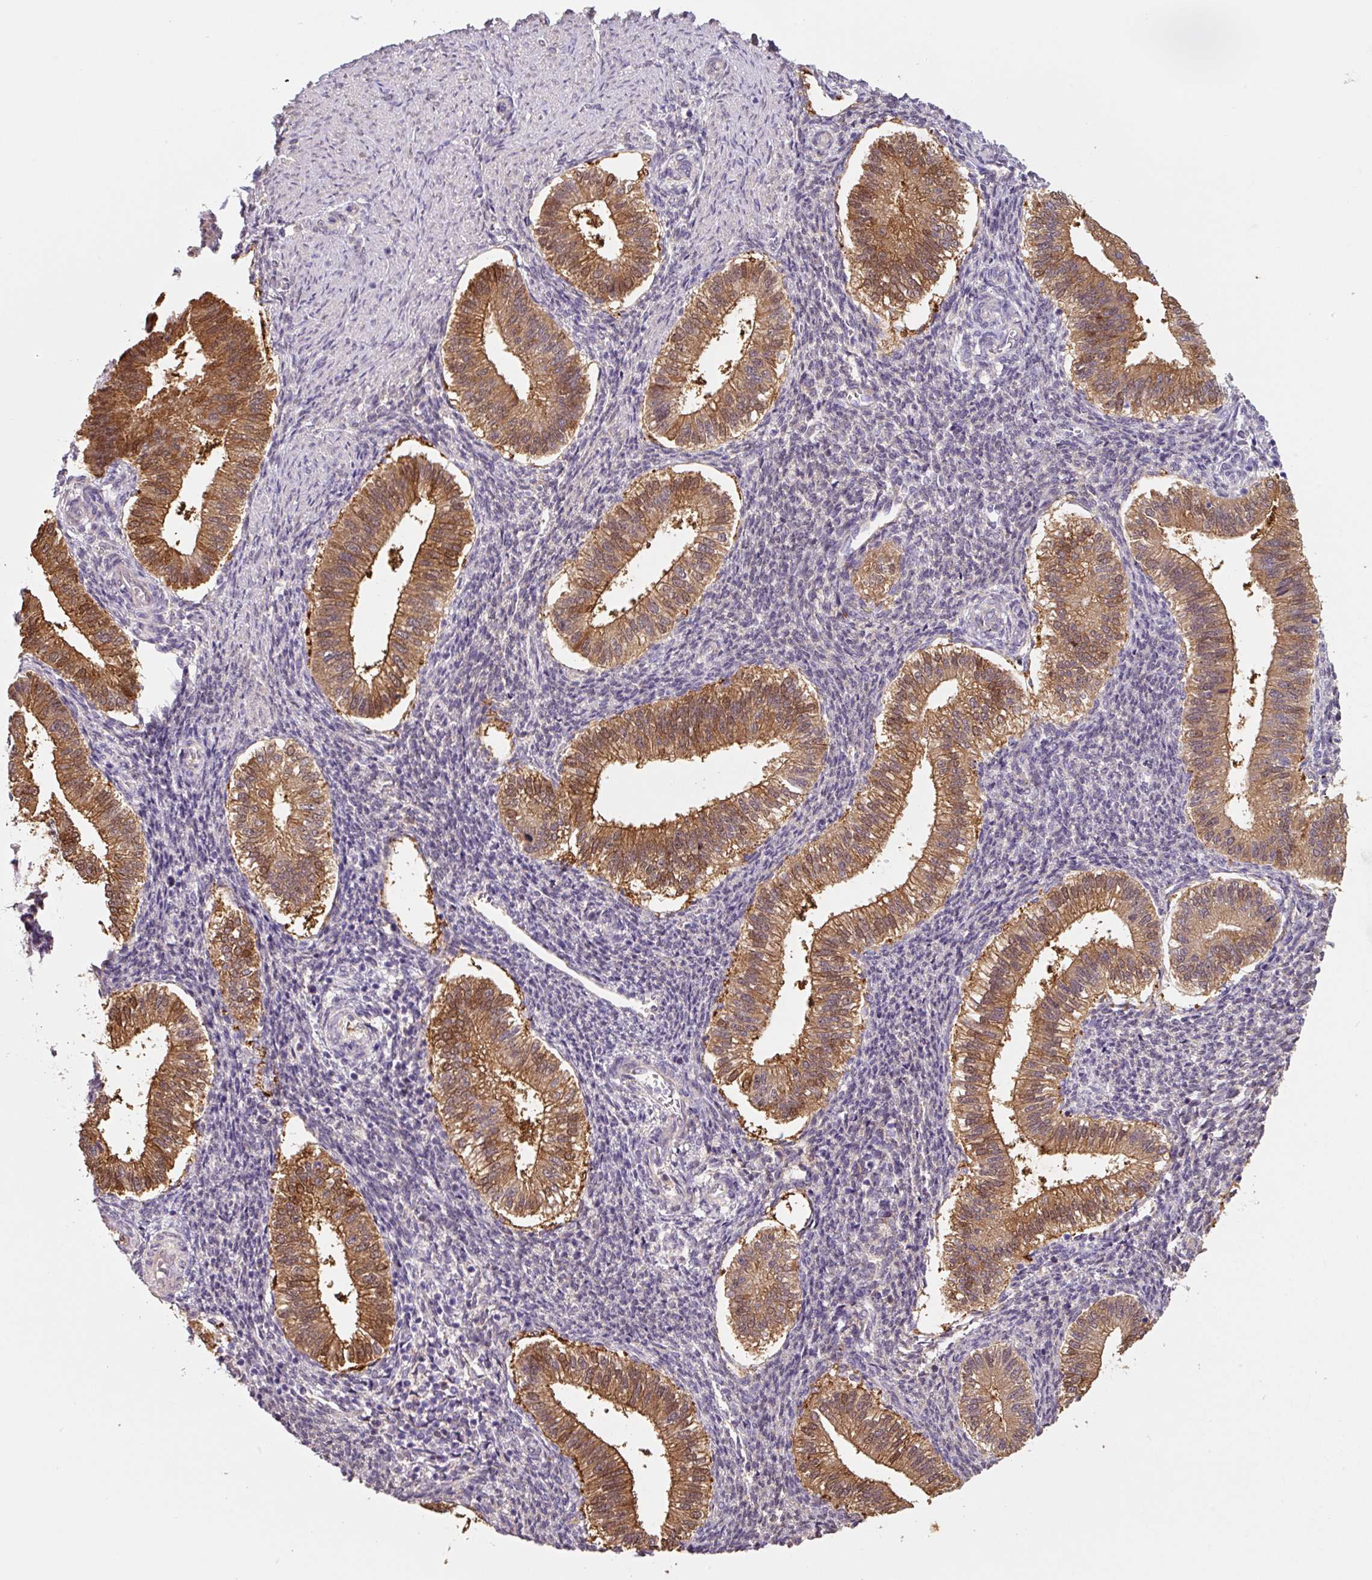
{"staining": {"intensity": "negative", "quantity": "none", "location": "none"}, "tissue": "endometrium", "cell_type": "Cells in endometrial stroma", "image_type": "normal", "snomed": [{"axis": "morphology", "description": "Normal tissue, NOS"}, {"axis": "topography", "description": "Endometrium"}], "caption": "Immunohistochemical staining of unremarkable endometrium reveals no significant expression in cells in endometrial stroma. (DAB (3,3'-diaminobenzidine) immunohistochemistry (IHC) with hematoxylin counter stain).", "gene": "ASRGL1", "patient": {"sex": "female", "age": 25}}